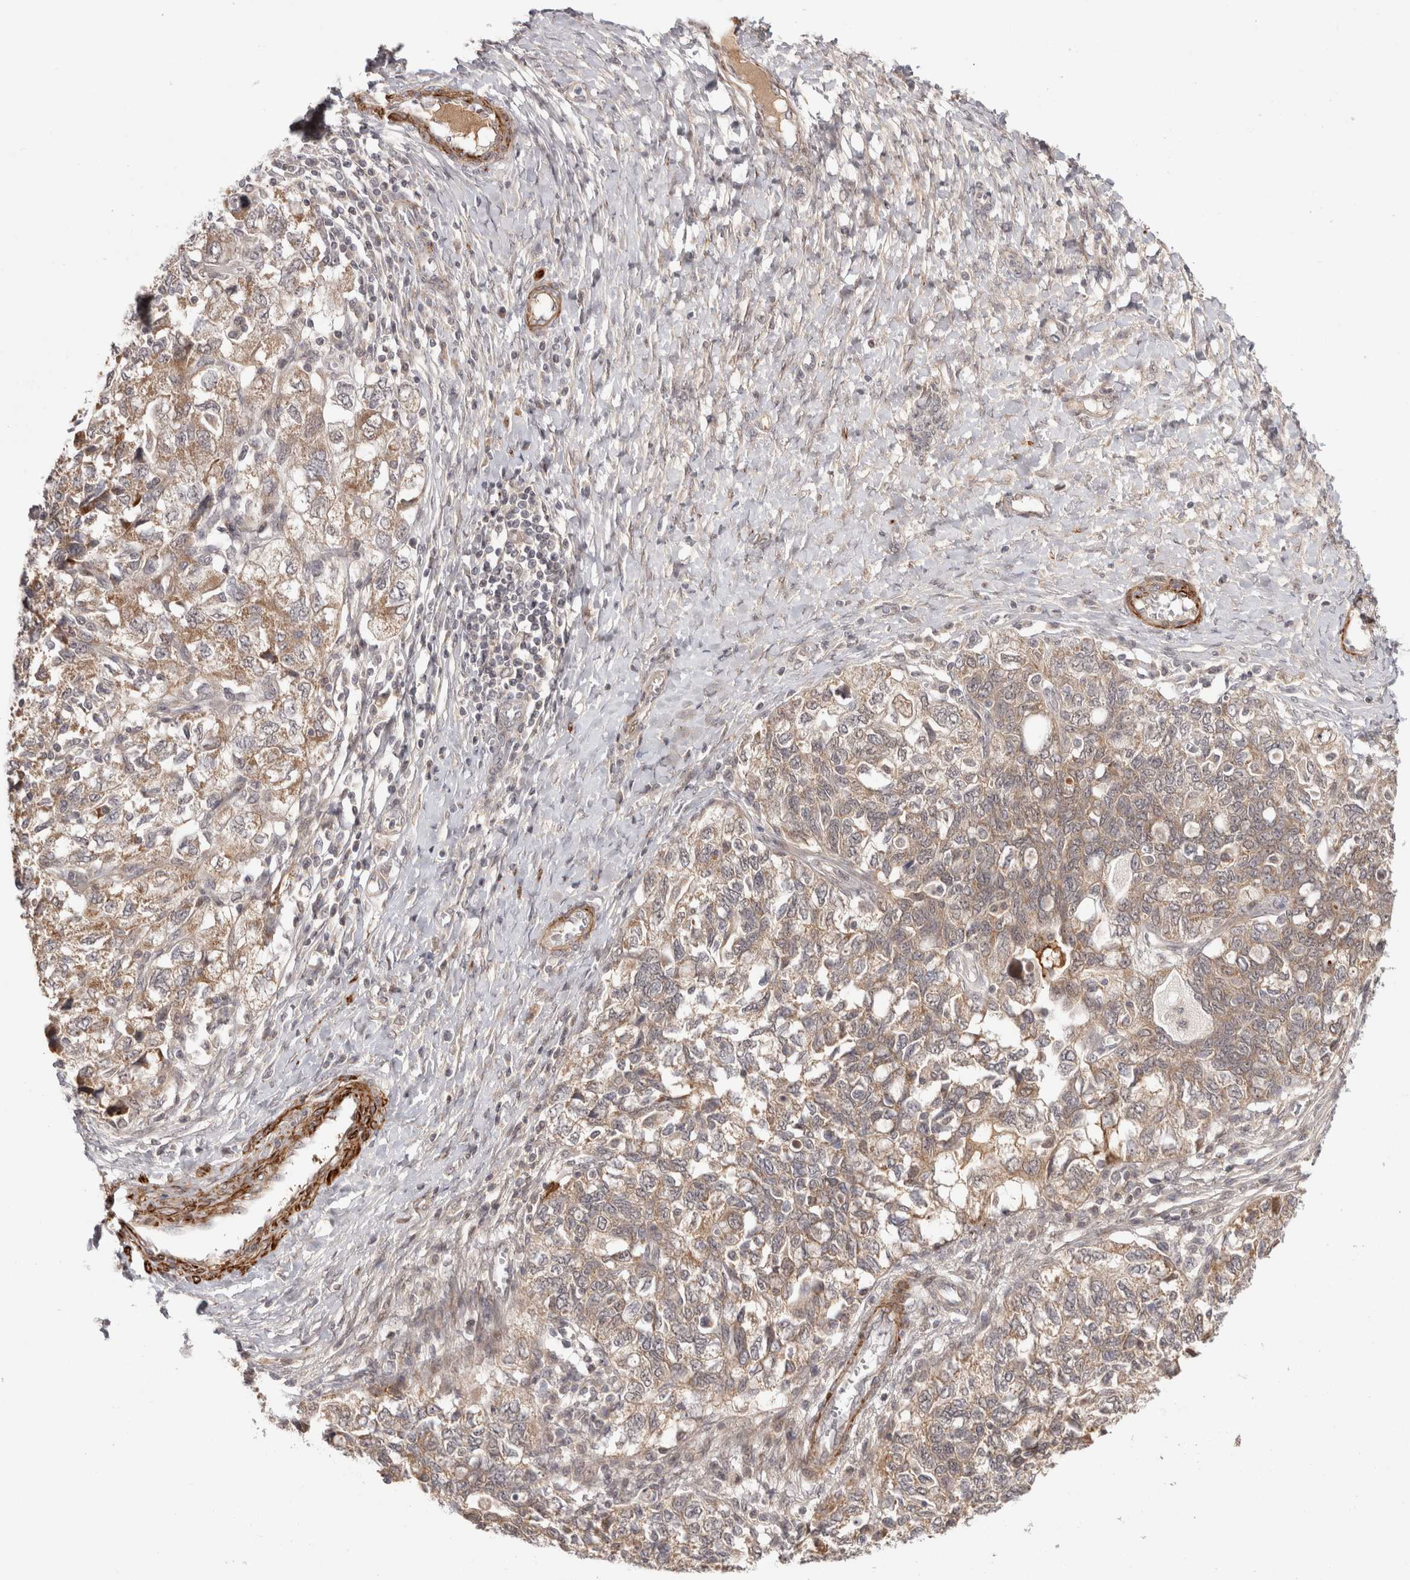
{"staining": {"intensity": "weak", "quantity": ">75%", "location": "cytoplasmic/membranous"}, "tissue": "ovarian cancer", "cell_type": "Tumor cells", "image_type": "cancer", "snomed": [{"axis": "morphology", "description": "Carcinoma, NOS"}, {"axis": "morphology", "description": "Cystadenocarcinoma, serous, NOS"}, {"axis": "topography", "description": "Ovary"}], "caption": "The photomicrograph displays immunohistochemical staining of serous cystadenocarcinoma (ovarian). There is weak cytoplasmic/membranous positivity is identified in approximately >75% of tumor cells.", "gene": "ZNF318", "patient": {"sex": "female", "age": 69}}